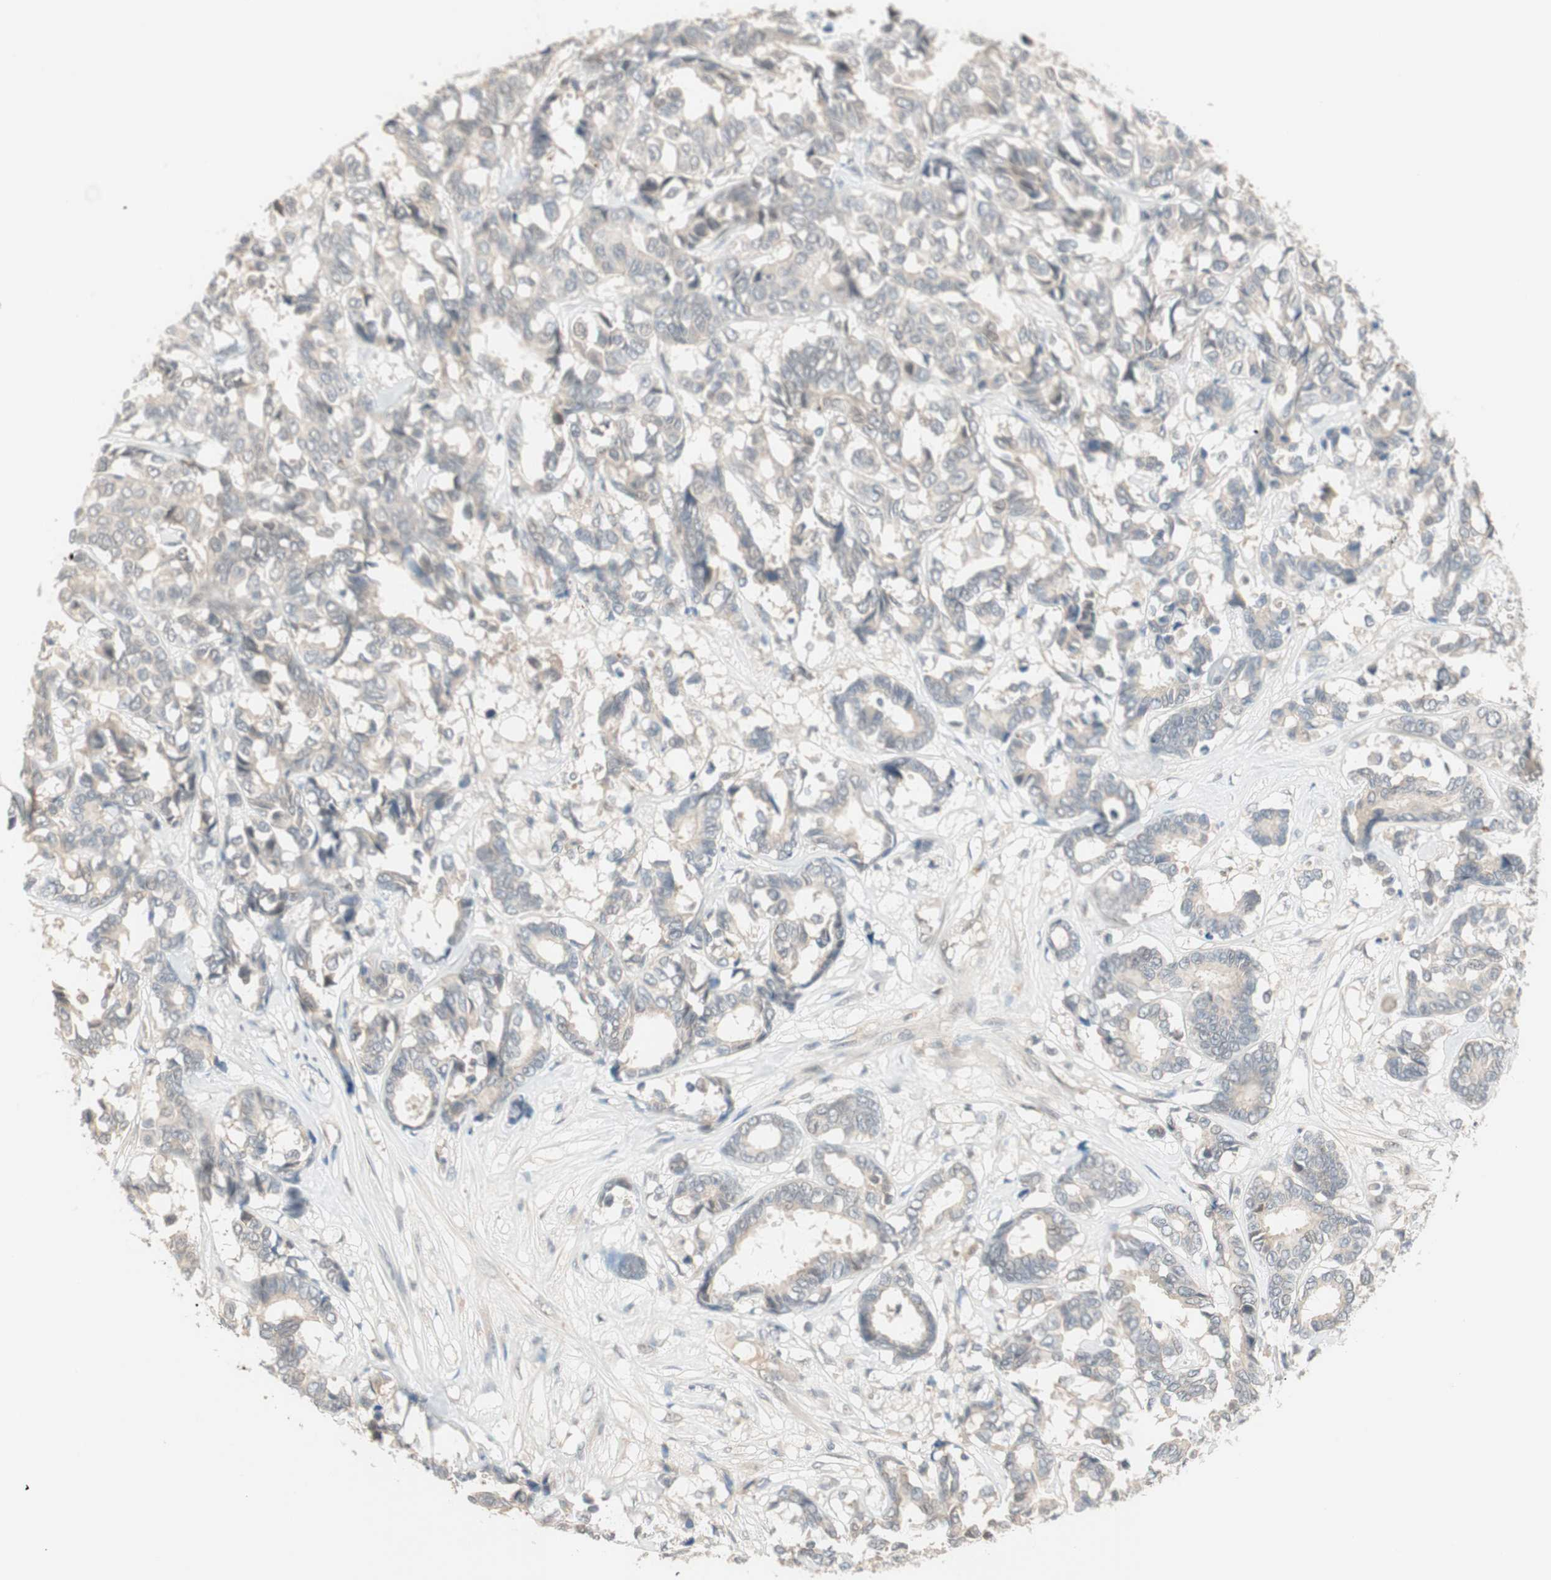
{"staining": {"intensity": "negative", "quantity": "none", "location": "none"}, "tissue": "breast cancer", "cell_type": "Tumor cells", "image_type": "cancer", "snomed": [{"axis": "morphology", "description": "Duct carcinoma"}, {"axis": "topography", "description": "Breast"}], "caption": "Immunohistochemistry (IHC) of breast intraductal carcinoma shows no expression in tumor cells.", "gene": "RNGTT", "patient": {"sex": "female", "age": 87}}